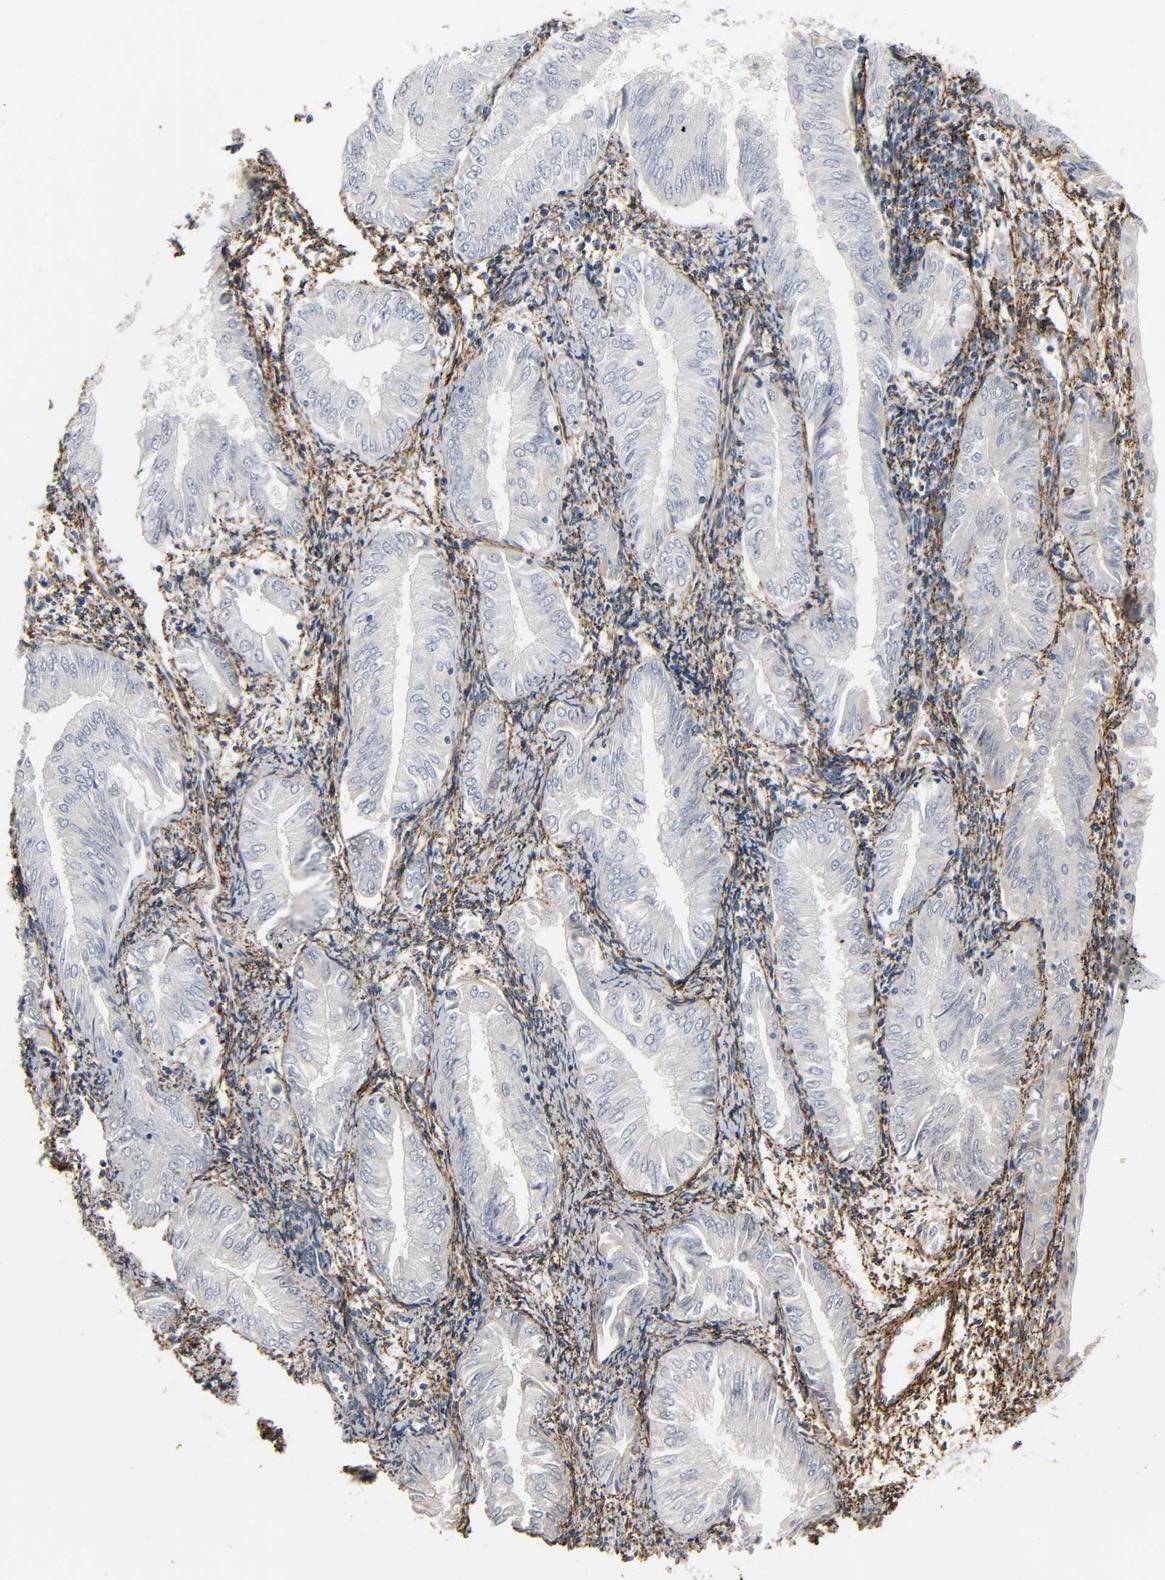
{"staining": {"intensity": "negative", "quantity": "none", "location": "none"}, "tissue": "endometrial cancer", "cell_type": "Tumor cells", "image_type": "cancer", "snomed": [{"axis": "morphology", "description": "Adenocarcinoma, NOS"}, {"axis": "topography", "description": "Endometrium"}], "caption": "Tumor cells show no significant protein positivity in endometrial cancer. The staining is performed using DAB (3,3'-diaminobenzidine) brown chromogen with nuclei counter-stained in using hematoxylin.", "gene": "FBLN5", "patient": {"sex": "female", "age": 53}}